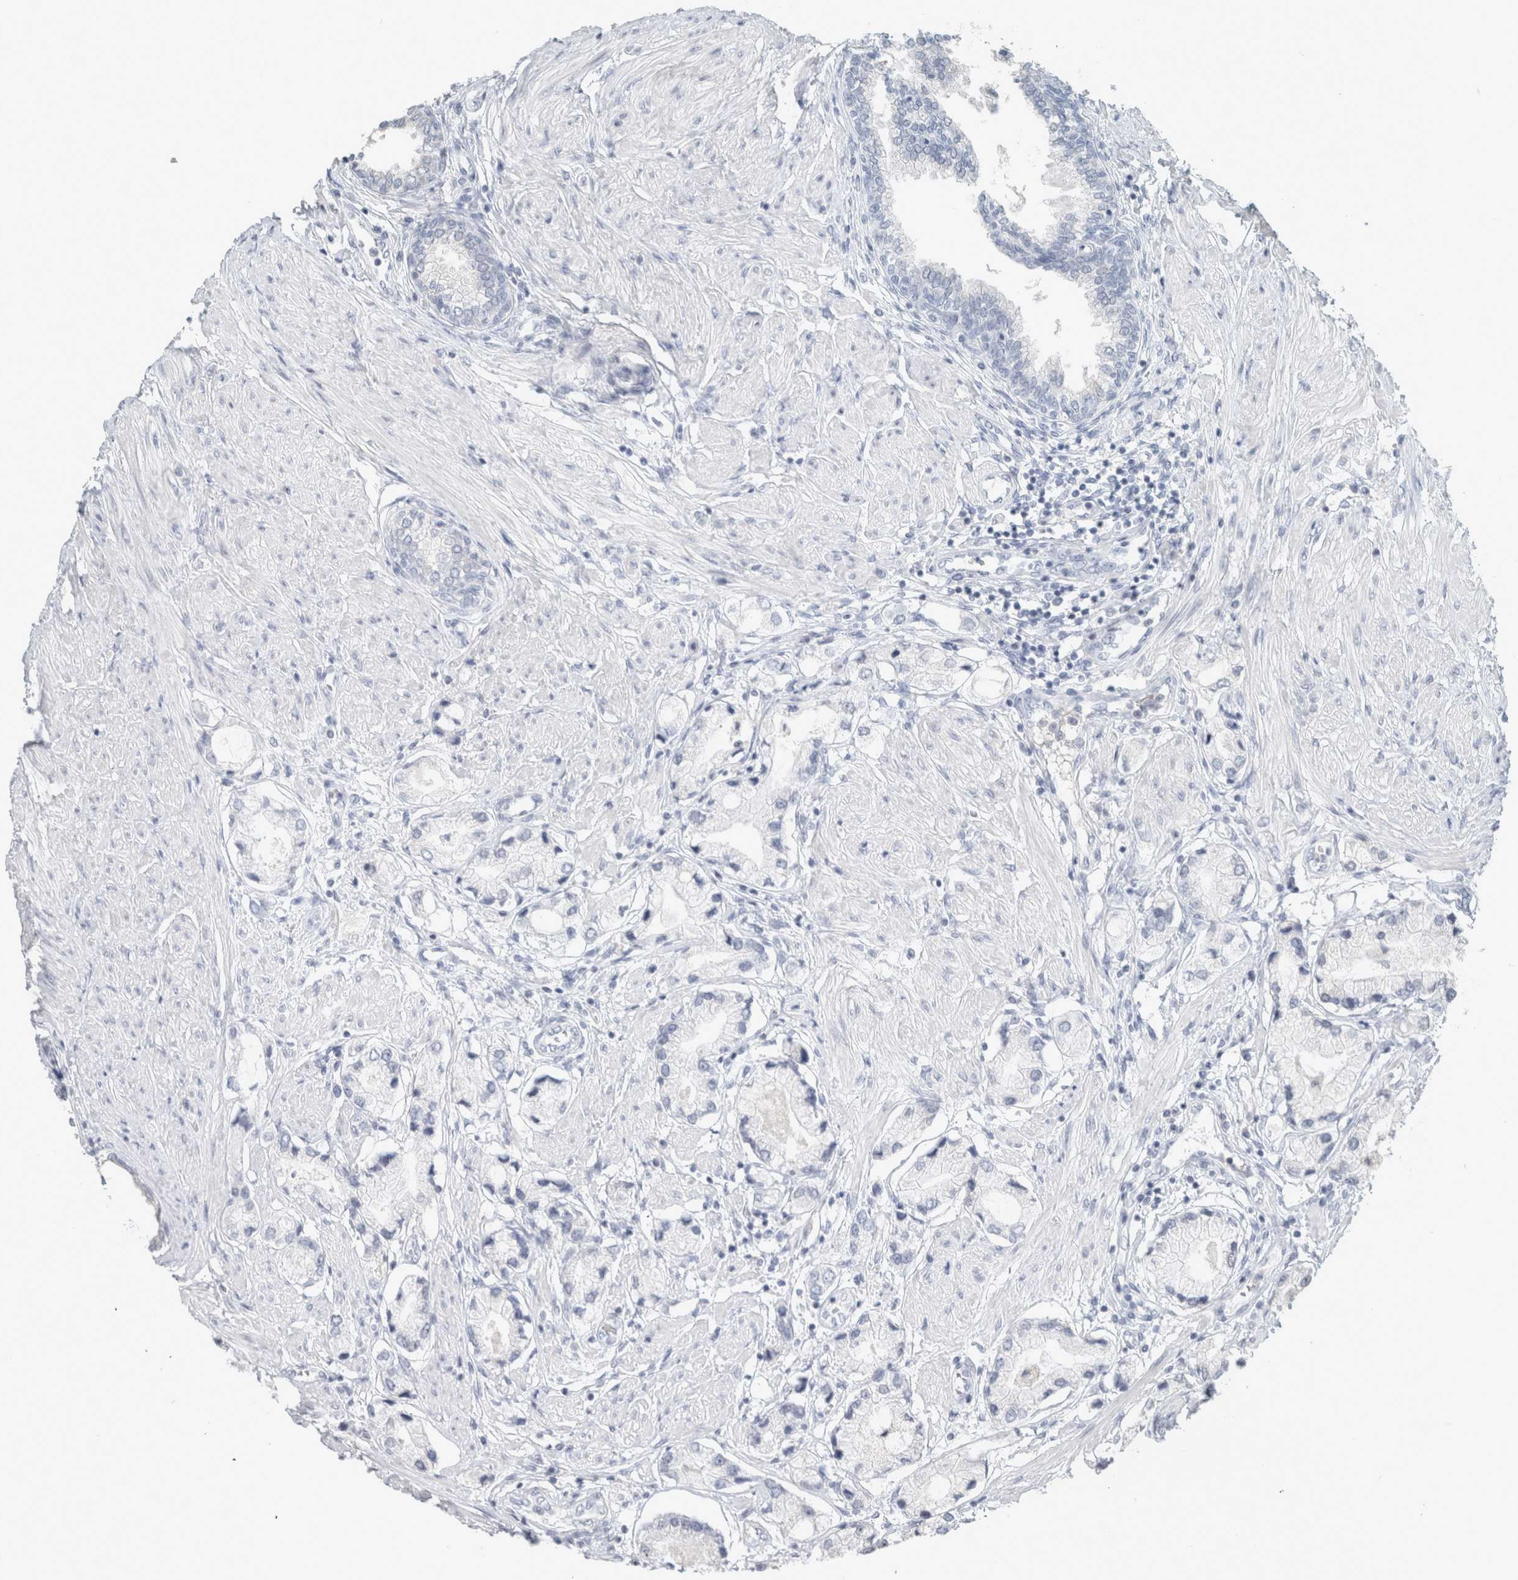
{"staining": {"intensity": "negative", "quantity": "none", "location": "none"}, "tissue": "prostate cancer", "cell_type": "Tumor cells", "image_type": "cancer", "snomed": [{"axis": "morphology", "description": "Adenocarcinoma, Low grade"}, {"axis": "topography", "description": "Prostate"}], "caption": "The image exhibits no significant staining in tumor cells of prostate adenocarcinoma (low-grade).", "gene": "CRAT", "patient": {"sex": "male", "age": 71}}